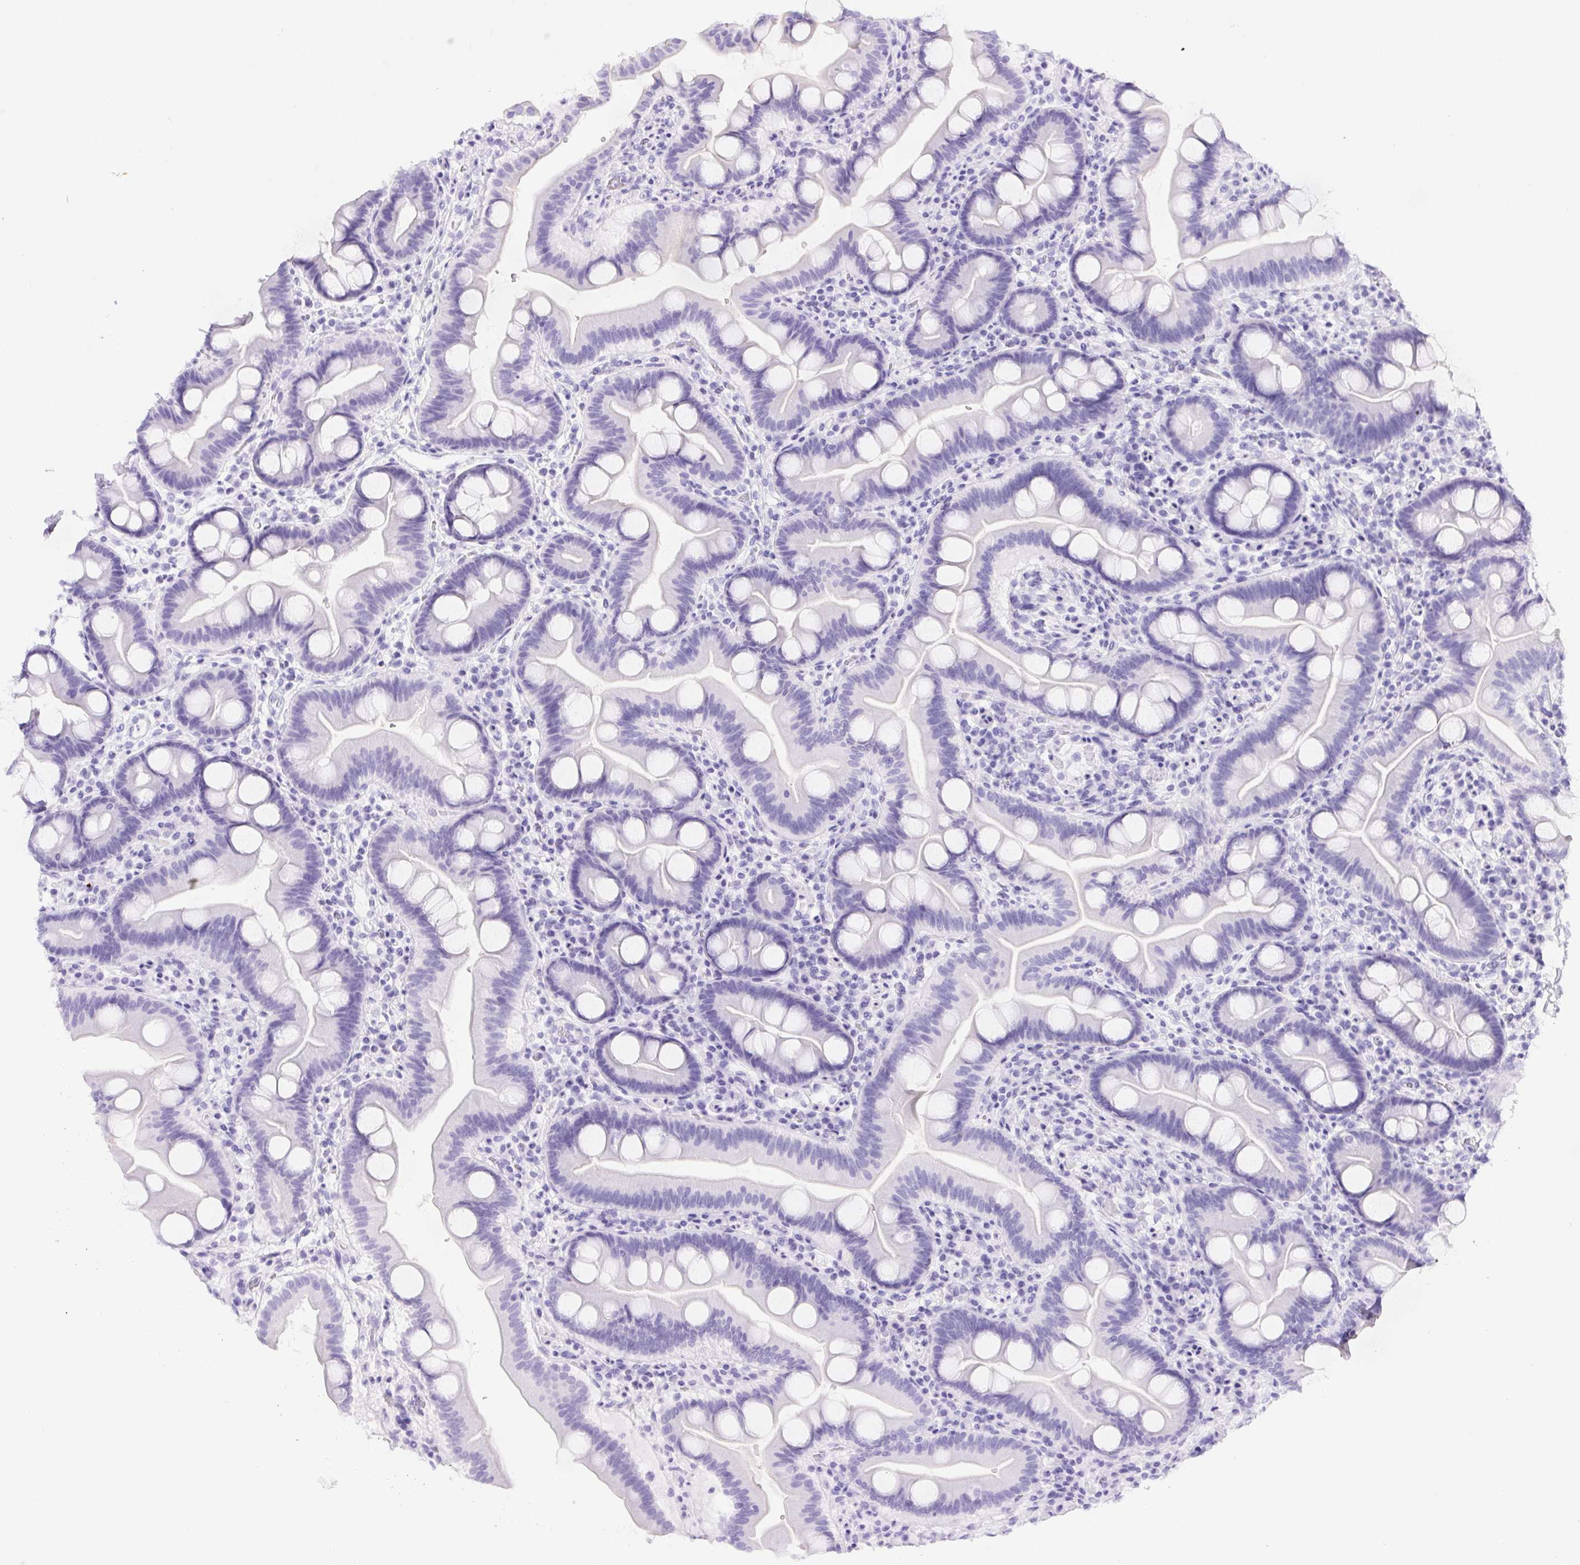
{"staining": {"intensity": "negative", "quantity": "none", "location": "none"}, "tissue": "duodenum", "cell_type": "Glandular cells", "image_type": "normal", "snomed": [{"axis": "morphology", "description": "Normal tissue, NOS"}, {"axis": "topography", "description": "Pancreas"}, {"axis": "topography", "description": "Duodenum"}], "caption": "This is a histopathology image of IHC staining of unremarkable duodenum, which shows no staining in glandular cells. (Stains: DAB IHC with hematoxylin counter stain, Microscopy: brightfield microscopy at high magnification).", "gene": "ERP27", "patient": {"sex": "male", "age": 59}}